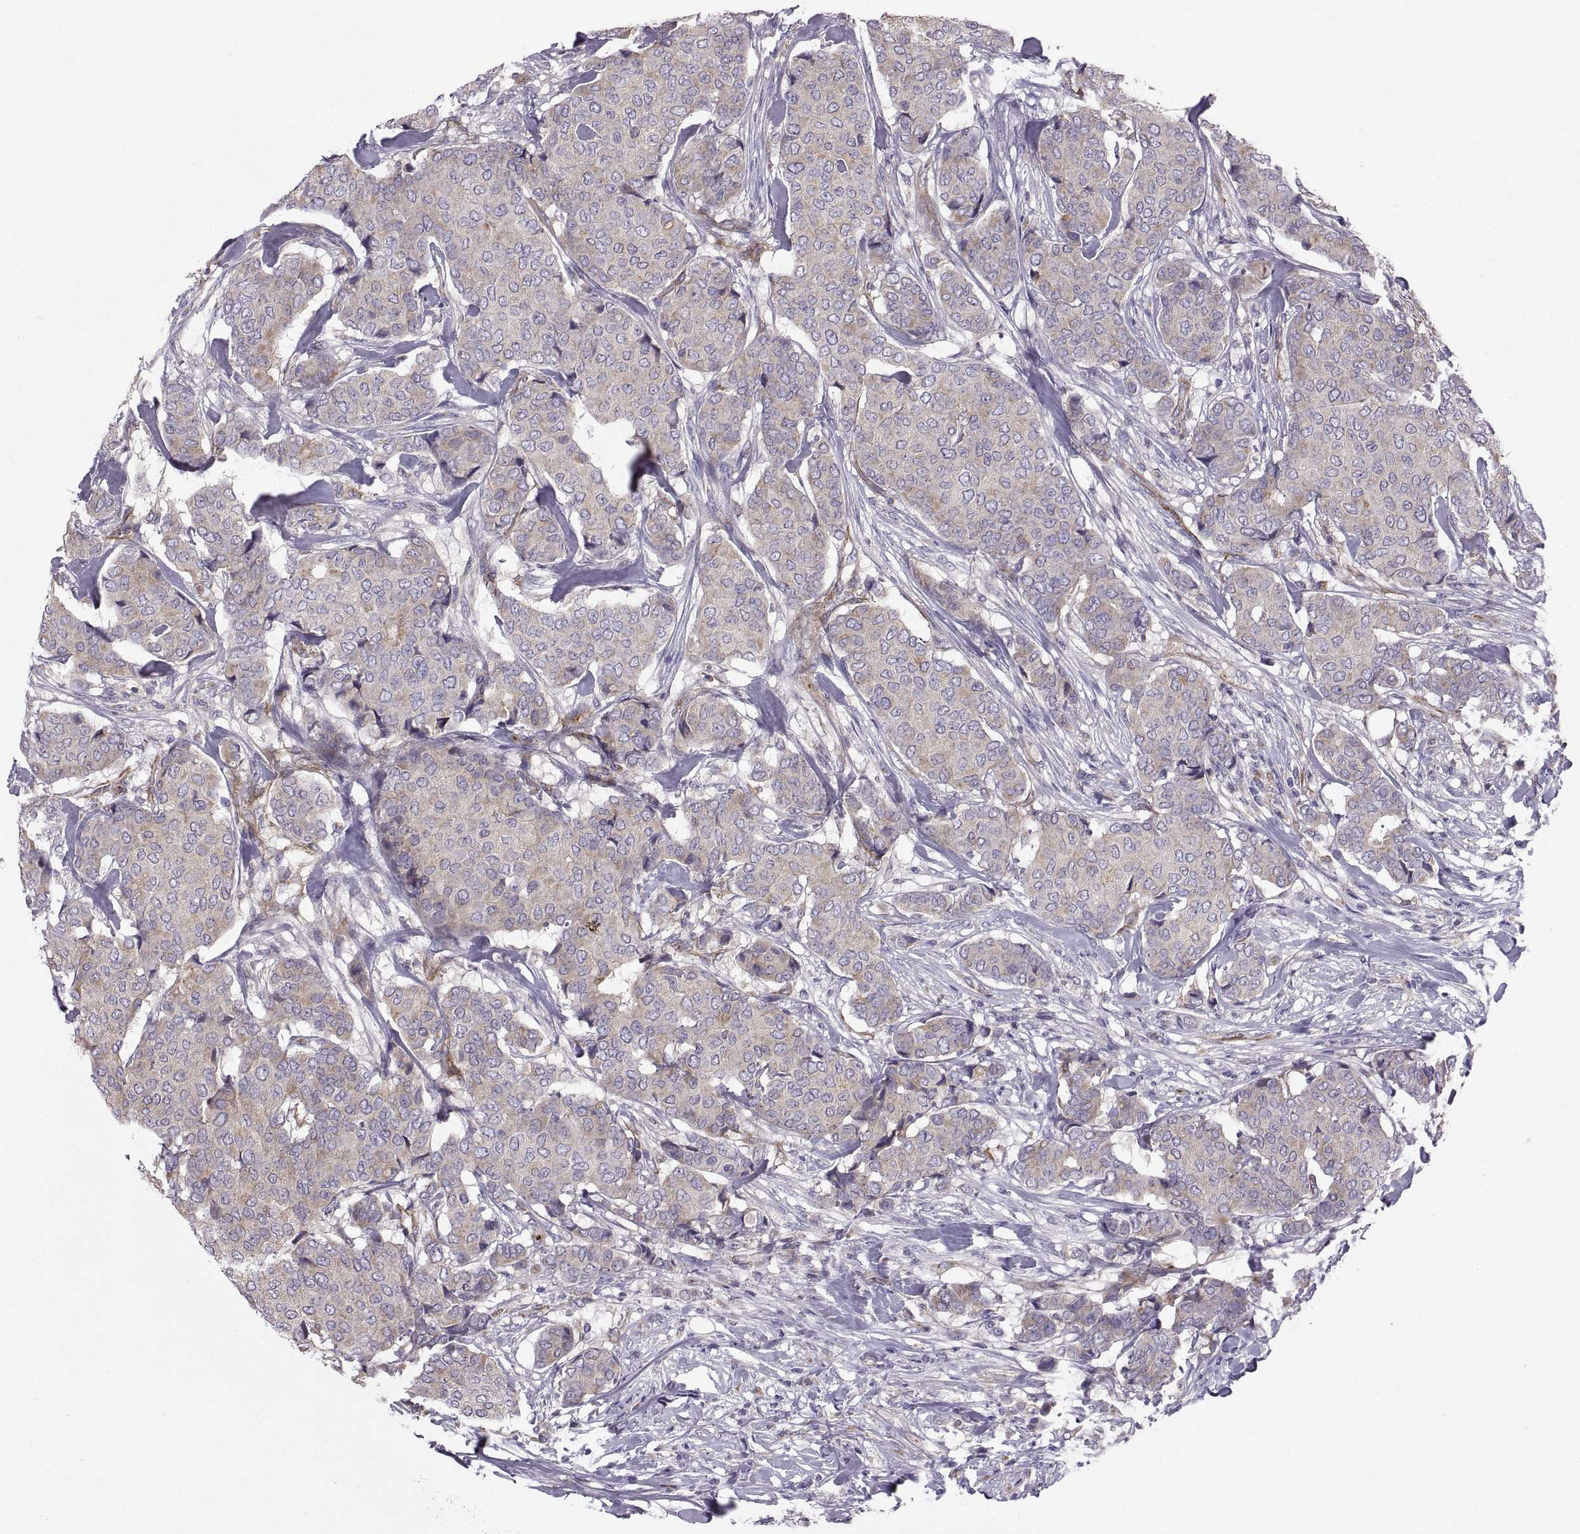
{"staining": {"intensity": "weak", "quantity": "<25%", "location": "cytoplasmic/membranous"}, "tissue": "breast cancer", "cell_type": "Tumor cells", "image_type": "cancer", "snomed": [{"axis": "morphology", "description": "Duct carcinoma"}, {"axis": "topography", "description": "Breast"}], "caption": "Immunohistochemistry photomicrograph of breast cancer (intraductal carcinoma) stained for a protein (brown), which exhibits no staining in tumor cells.", "gene": "ARSL", "patient": {"sex": "female", "age": 75}}